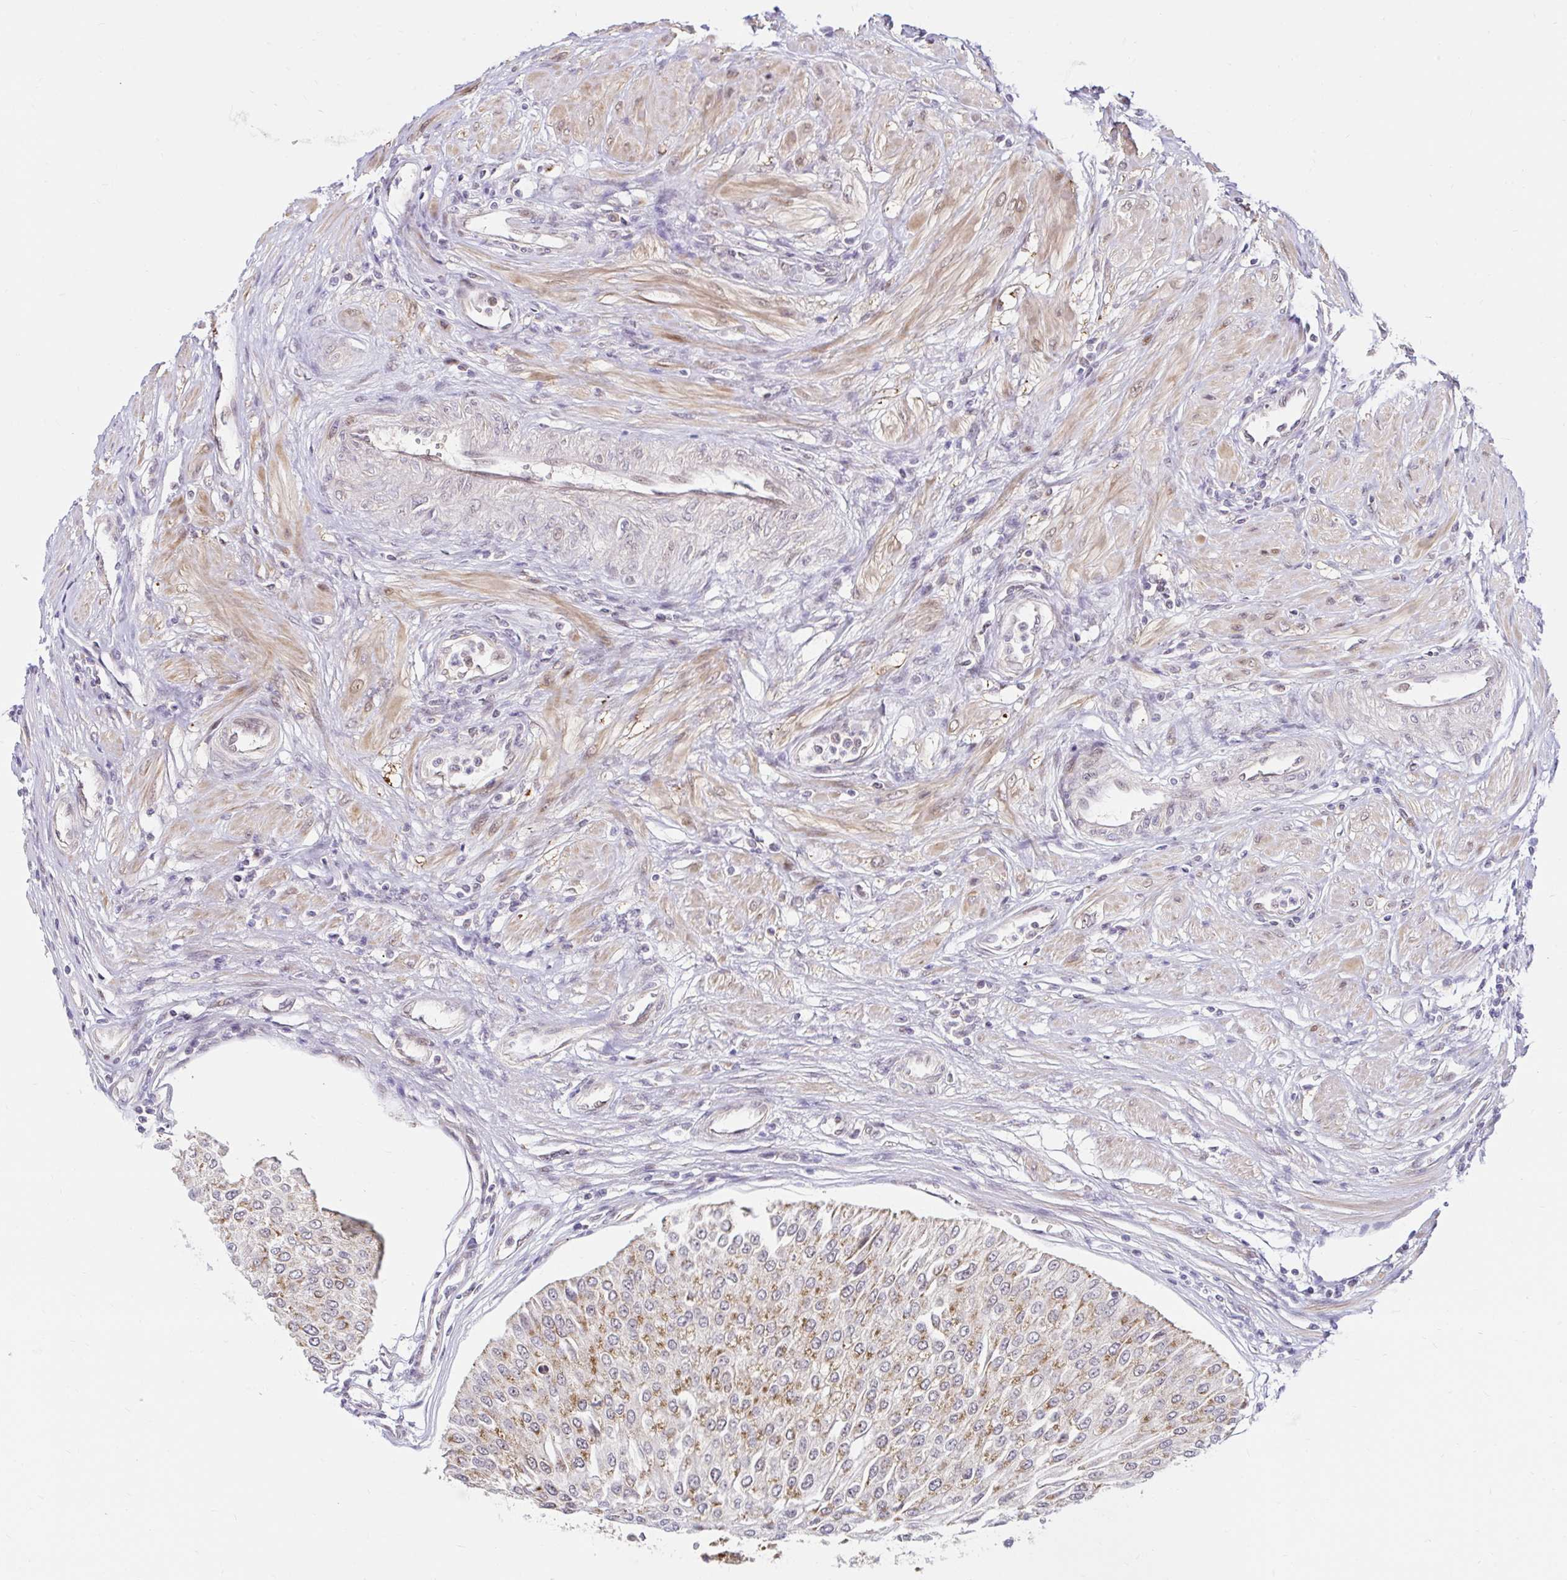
{"staining": {"intensity": "moderate", "quantity": "25%-75%", "location": "cytoplasmic/membranous"}, "tissue": "urothelial cancer", "cell_type": "Tumor cells", "image_type": "cancer", "snomed": [{"axis": "morphology", "description": "Urothelial carcinoma, NOS"}, {"axis": "topography", "description": "Urinary bladder"}], "caption": "A medium amount of moderate cytoplasmic/membranous staining is present in about 25%-75% of tumor cells in transitional cell carcinoma tissue. (Brightfield microscopy of DAB IHC at high magnification).", "gene": "TIMM50", "patient": {"sex": "male", "age": 67}}